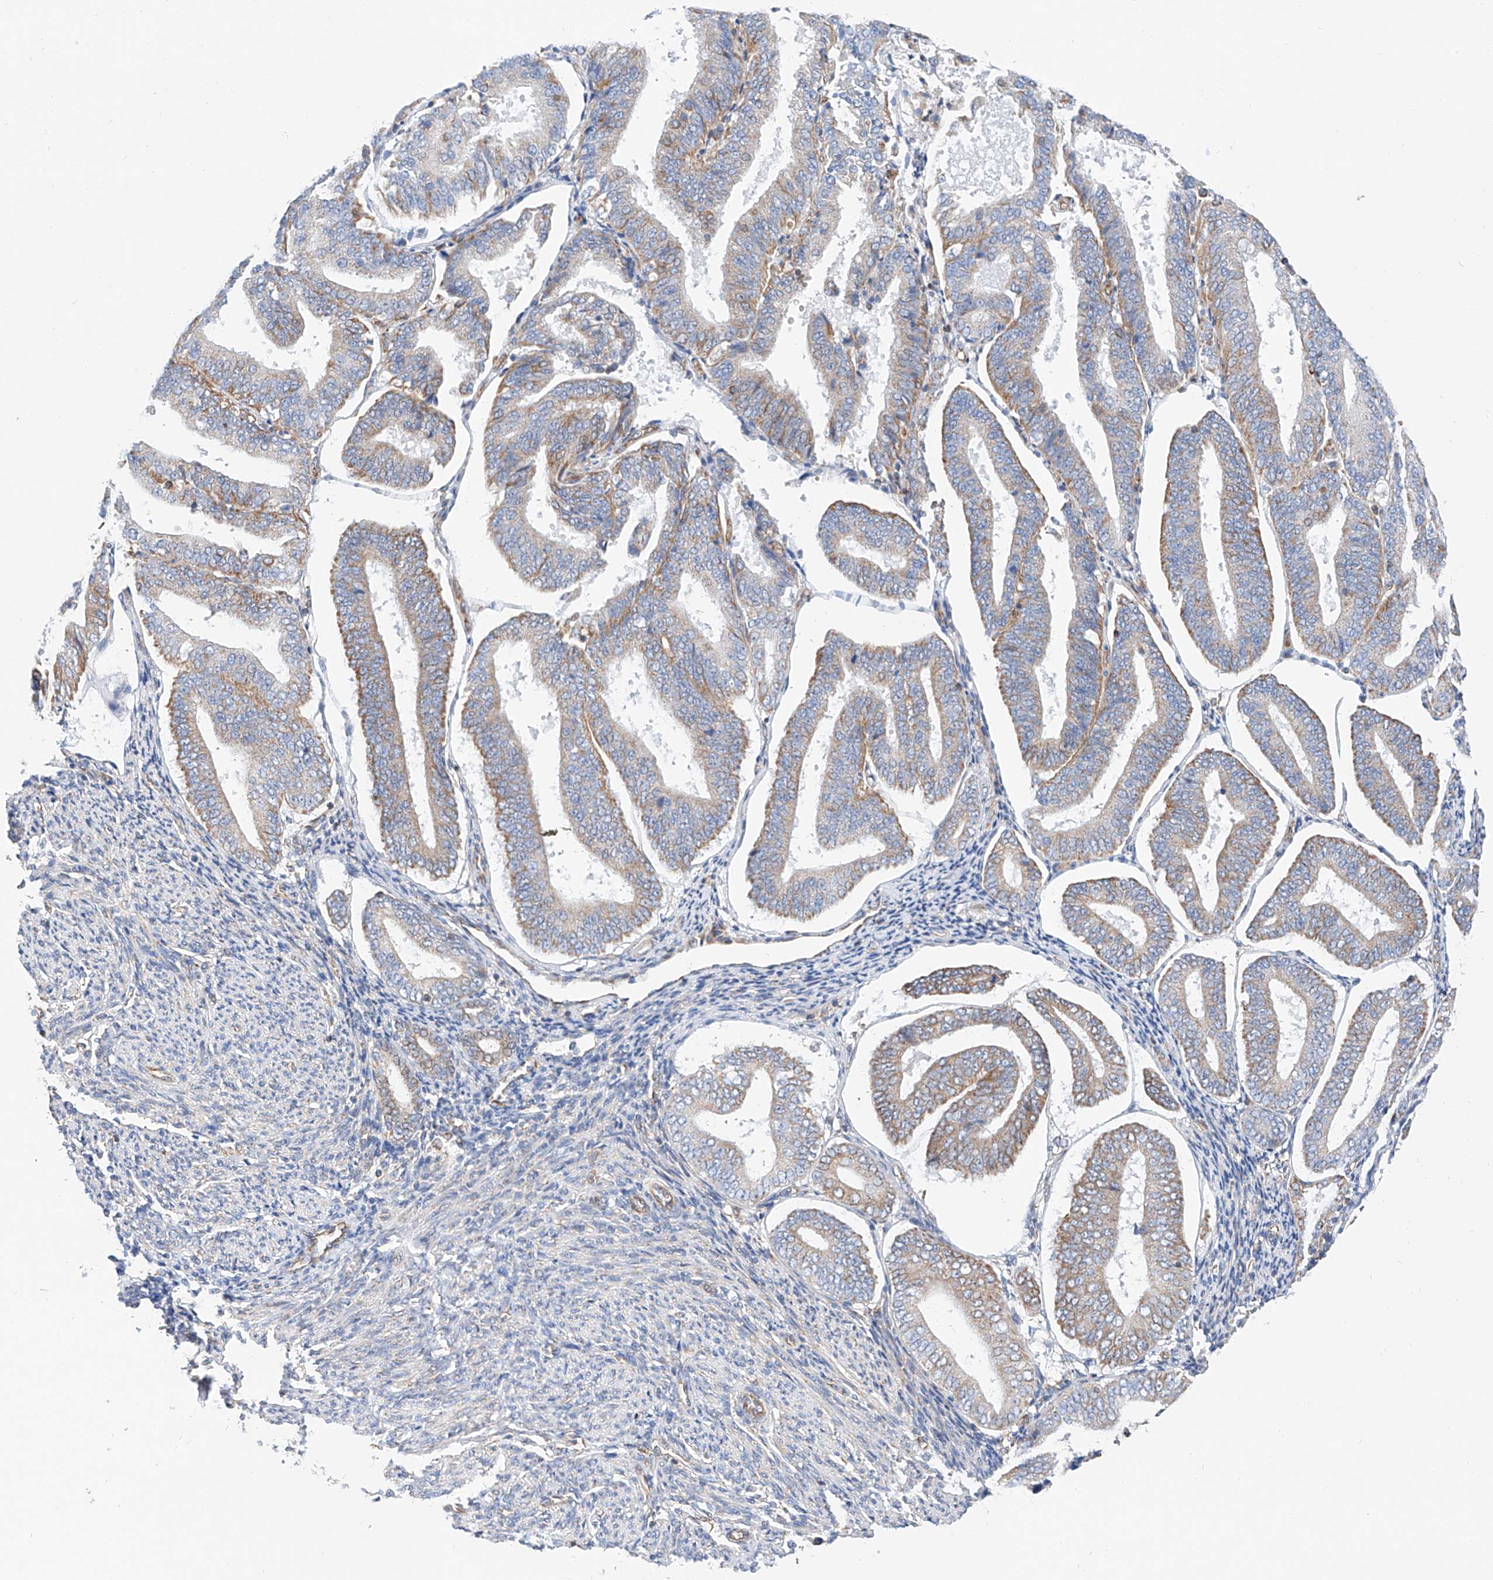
{"staining": {"intensity": "weak", "quantity": "25%-75%", "location": "cytoplasmic/membranous"}, "tissue": "endometrial cancer", "cell_type": "Tumor cells", "image_type": "cancer", "snomed": [{"axis": "morphology", "description": "Adenocarcinoma, NOS"}, {"axis": "topography", "description": "Endometrium"}], "caption": "Protein analysis of endometrial cancer tissue shows weak cytoplasmic/membranous staining in approximately 25%-75% of tumor cells.", "gene": "NDUFV3", "patient": {"sex": "female", "age": 63}}